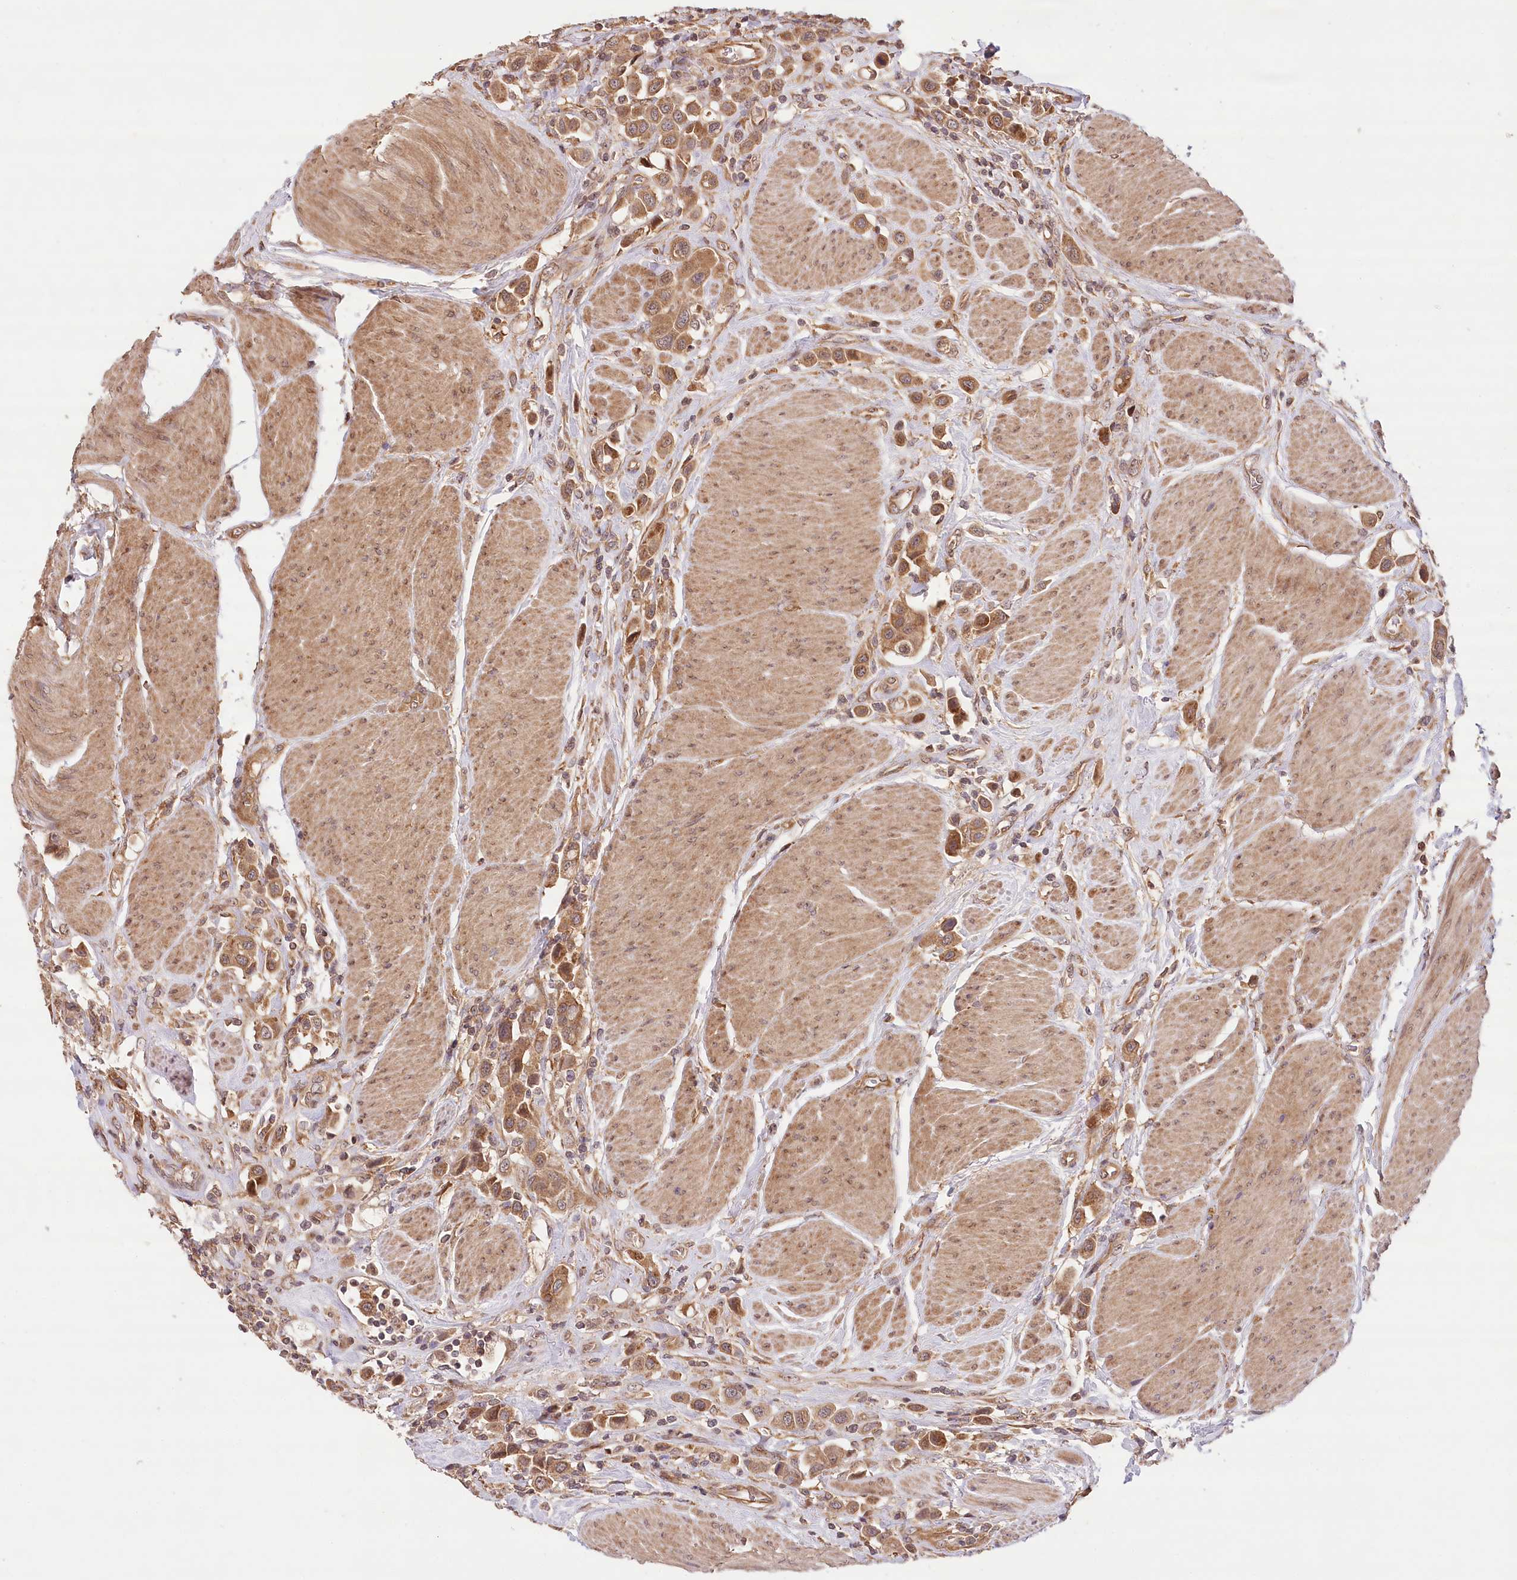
{"staining": {"intensity": "moderate", "quantity": ">75%", "location": "cytoplasmic/membranous"}, "tissue": "urothelial cancer", "cell_type": "Tumor cells", "image_type": "cancer", "snomed": [{"axis": "morphology", "description": "Urothelial carcinoma, High grade"}, {"axis": "topography", "description": "Urinary bladder"}], "caption": "Tumor cells display medium levels of moderate cytoplasmic/membranous staining in approximately >75% of cells in high-grade urothelial carcinoma.", "gene": "LSS", "patient": {"sex": "male", "age": 50}}